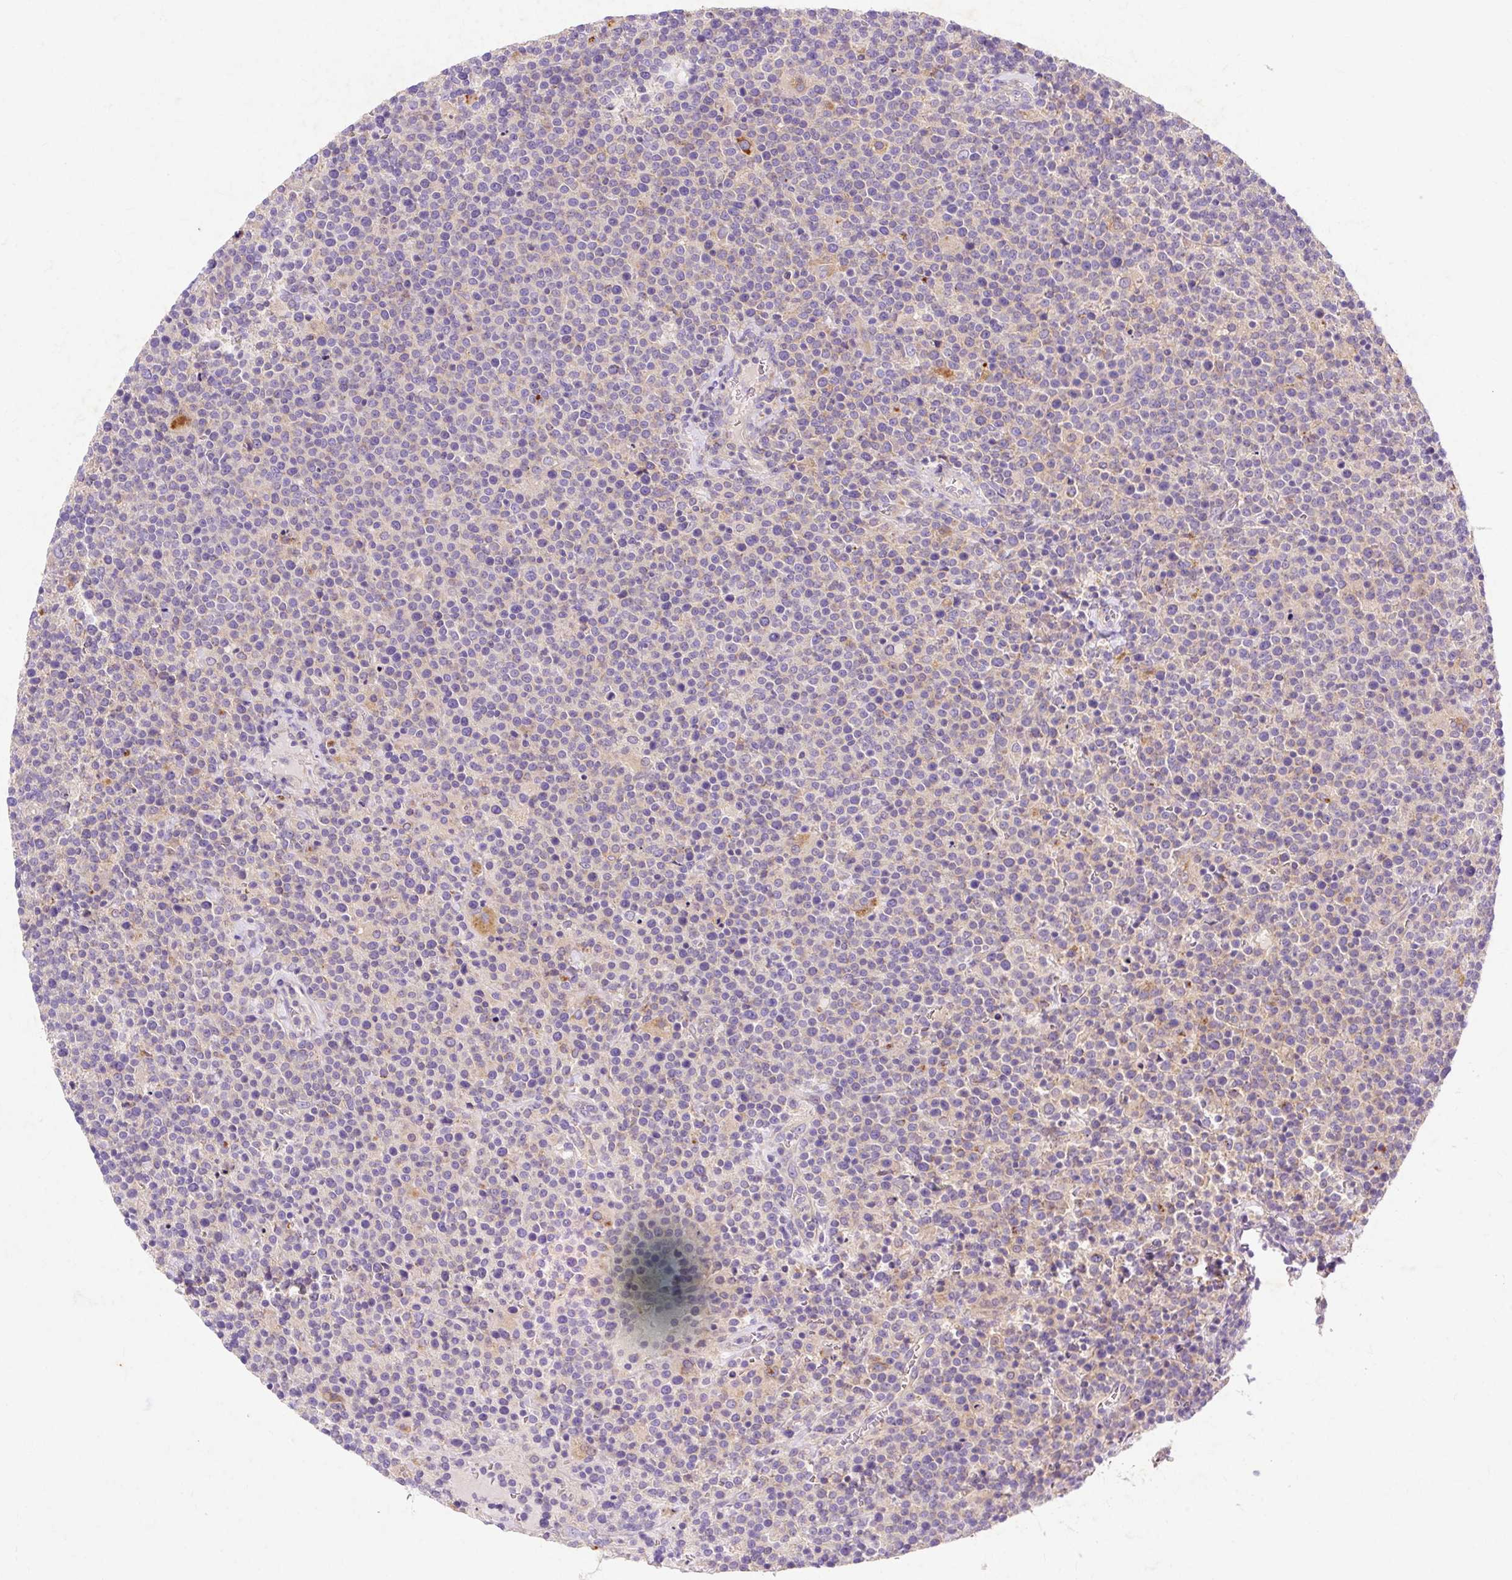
{"staining": {"intensity": "negative", "quantity": "none", "location": "none"}, "tissue": "lymphoma", "cell_type": "Tumor cells", "image_type": "cancer", "snomed": [{"axis": "morphology", "description": "Malignant lymphoma, non-Hodgkin's type, High grade"}, {"axis": "topography", "description": "Lymph node"}], "caption": "This is an immunohistochemistry (IHC) histopathology image of malignant lymphoma, non-Hodgkin's type (high-grade). There is no positivity in tumor cells.", "gene": "OR4K15", "patient": {"sex": "male", "age": 61}}